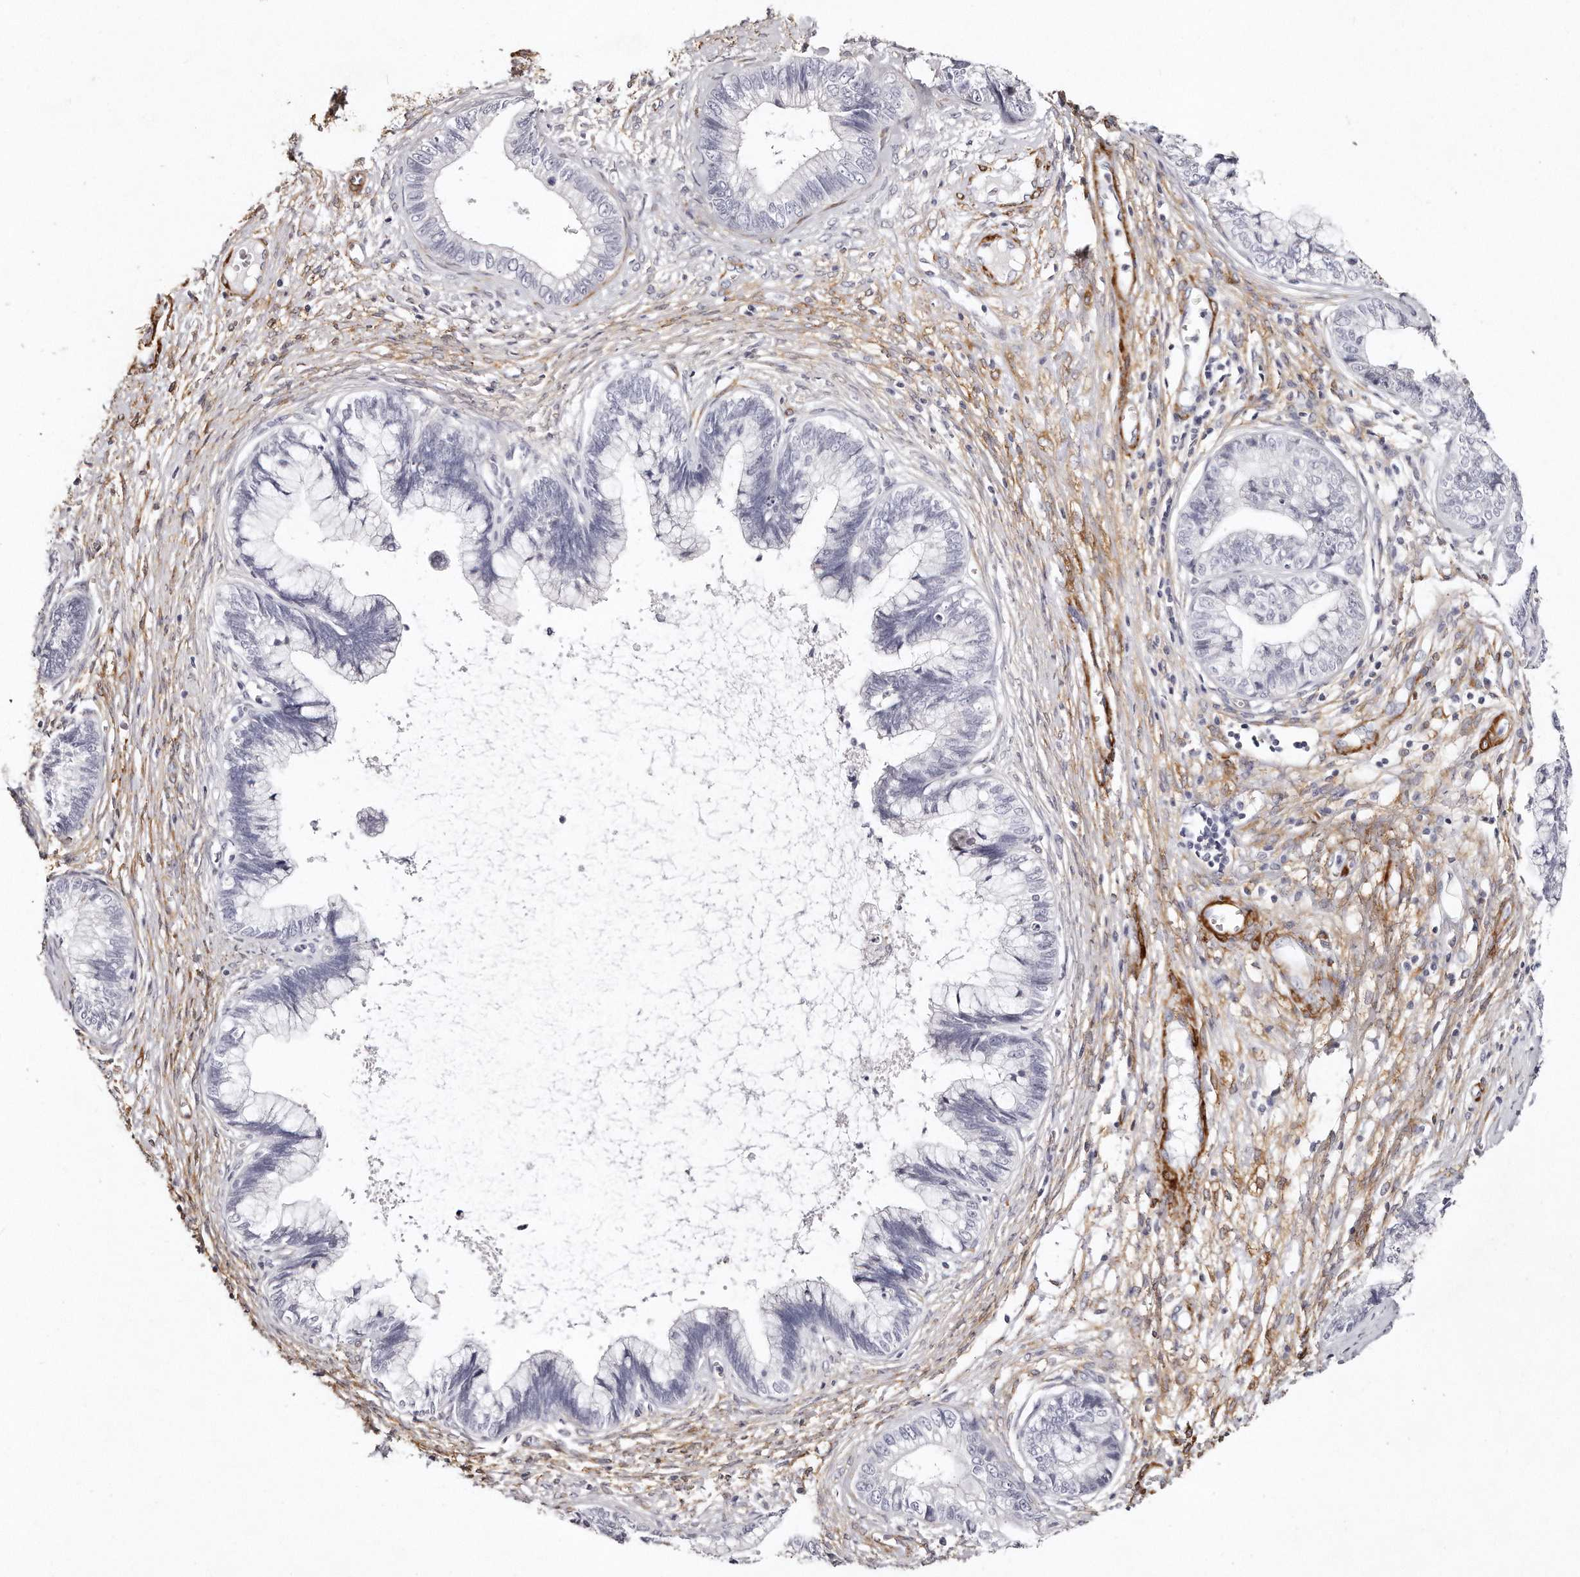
{"staining": {"intensity": "negative", "quantity": "none", "location": "none"}, "tissue": "cervical cancer", "cell_type": "Tumor cells", "image_type": "cancer", "snomed": [{"axis": "morphology", "description": "Adenocarcinoma, NOS"}, {"axis": "topography", "description": "Cervix"}], "caption": "Adenocarcinoma (cervical) was stained to show a protein in brown. There is no significant staining in tumor cells.", "gene": "LMOD1", "patient": {"sex": "female", "age": 44}}